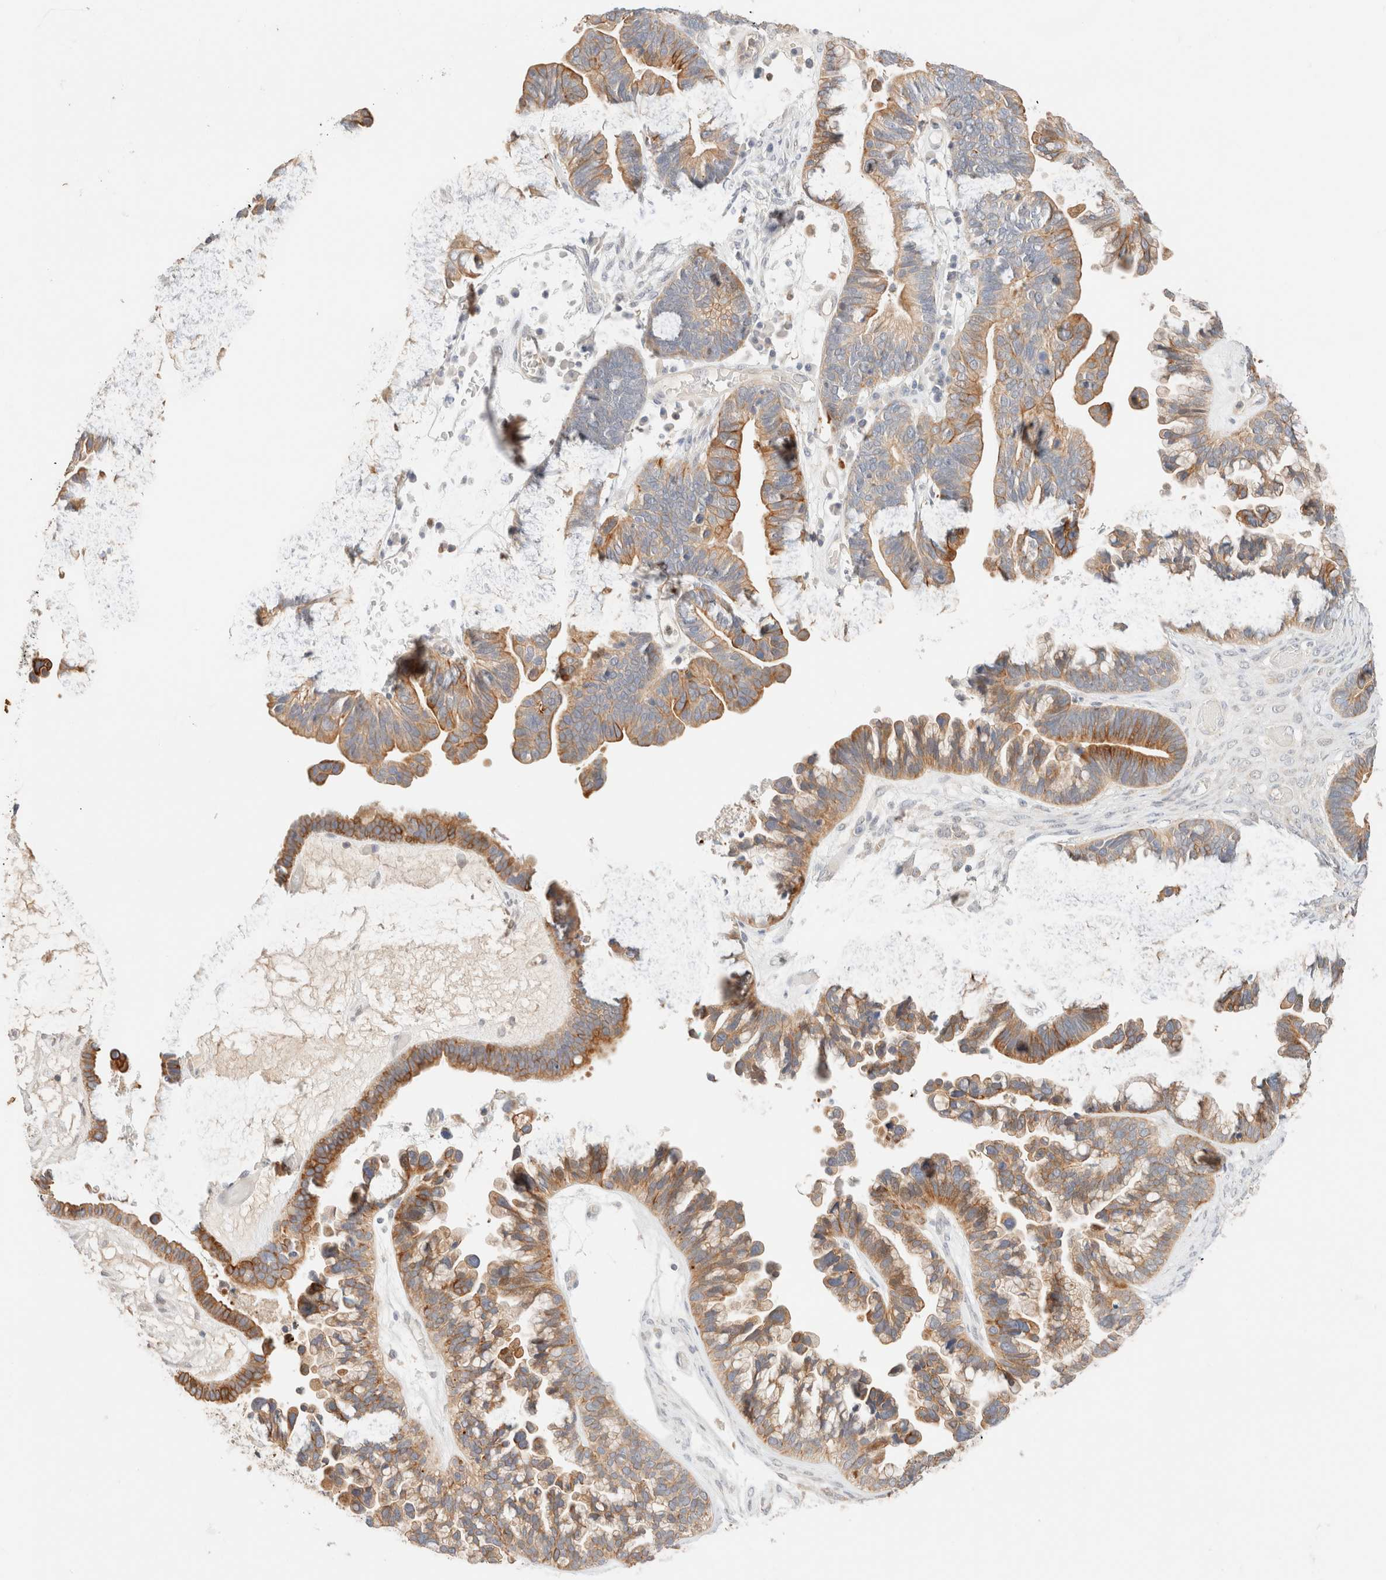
{"staining": {"intensity": "moderate", "quantity": ">75%", "location": "cytoplasmic/membranous"}, "tissue": "ovarian cancer", "cell_type": "Tumor cells", "image_type": "cancer", "snomed": [{"axis": "morphology", "description": "Cystadenocarcinoma, serous, NOS"}, {"axis": "topography", "description": "Ovary"}], "caption": "There is medium levels of moderate cytoplasmic/membranous expression in tumor cells of ovarian cancer, as demonstrated by immunohistochemical staining (brown color).", "gene": "SGSM2", "patient": {"sex": "female", "age": 56}}